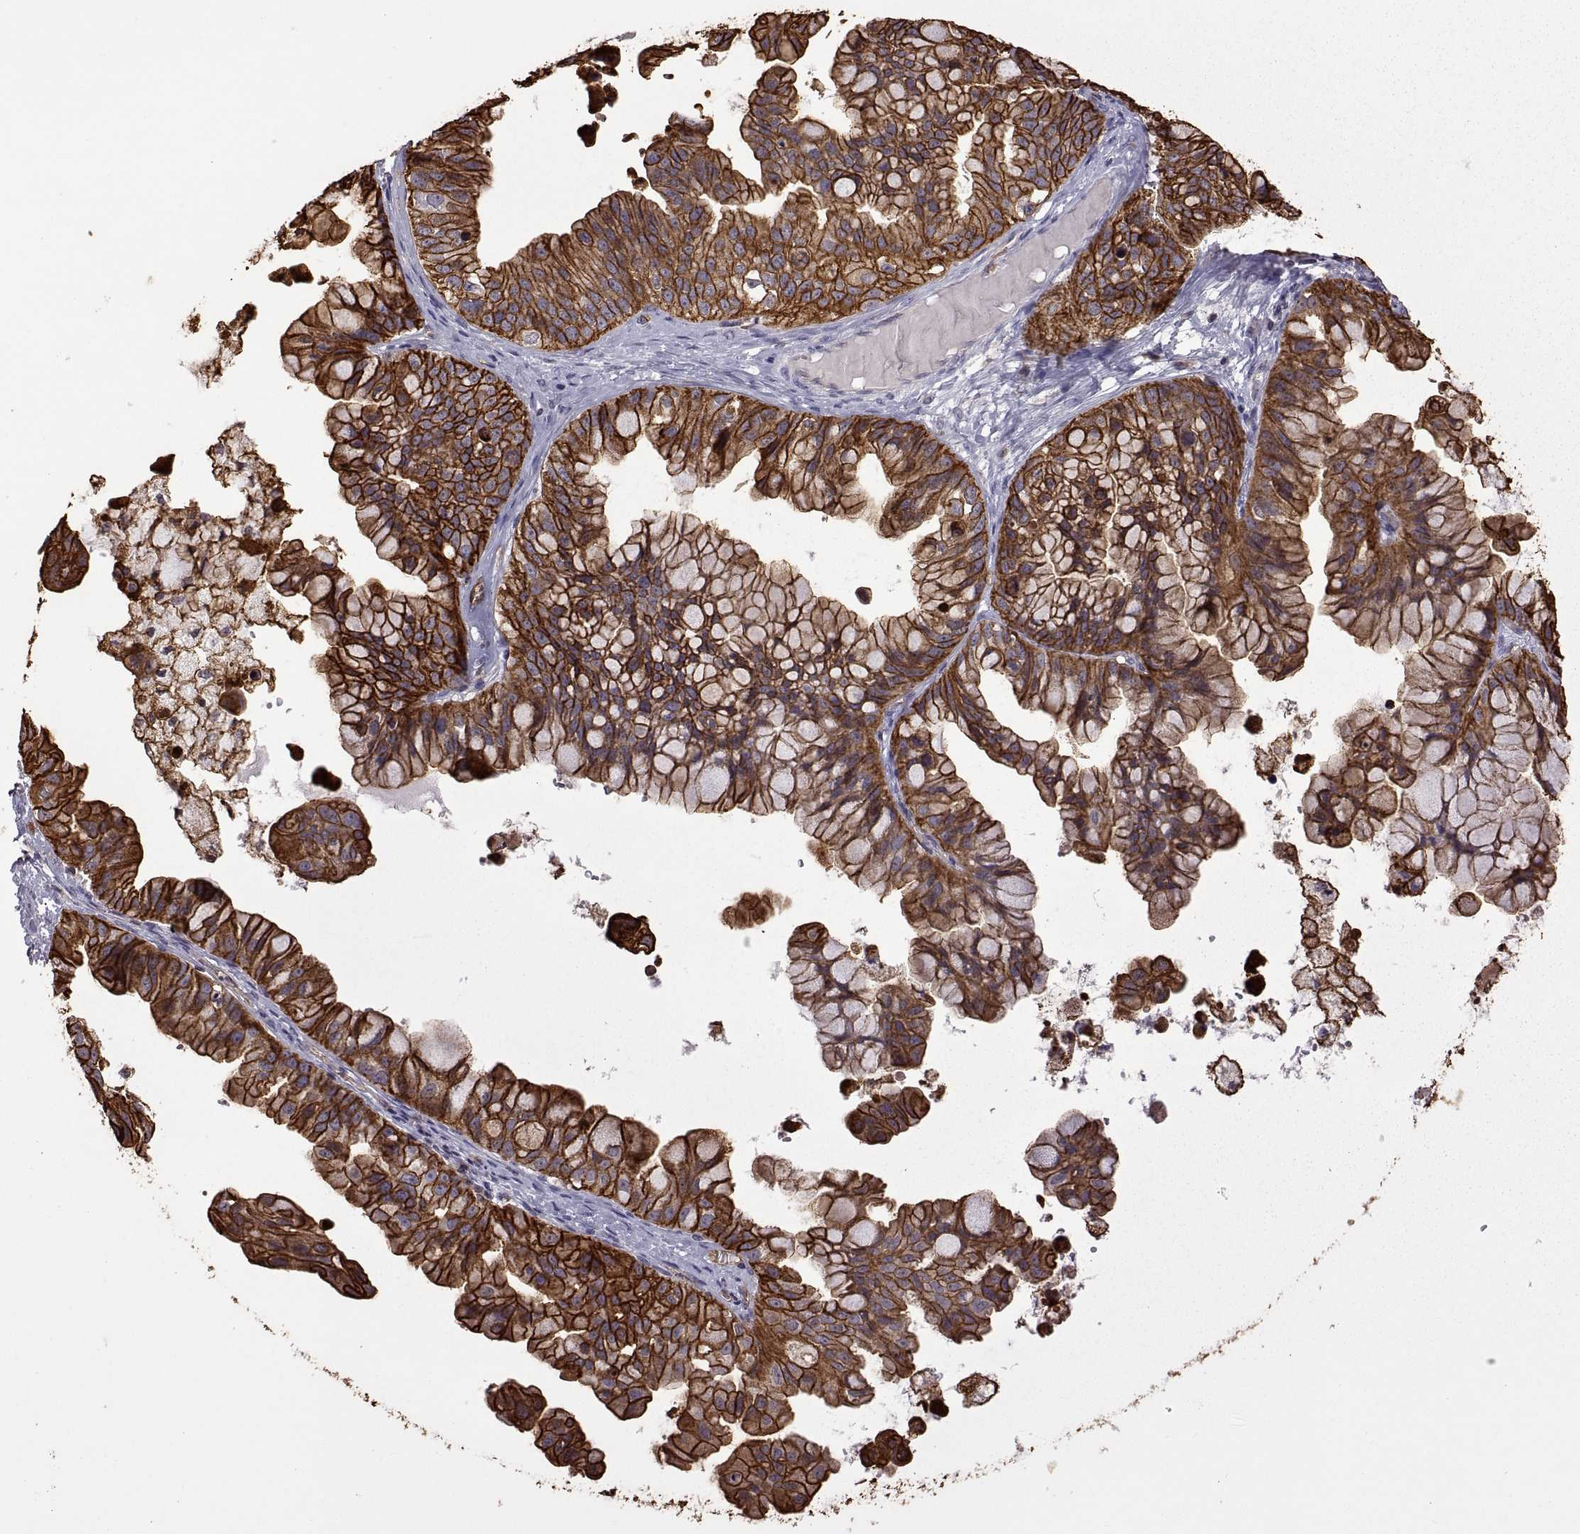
{"staining": {"intensity": "strong", "quantity": ">75%", "location": "cytoplasmic/membranous"}, "tissue": "ovarian cancer", "cell_type": "Tumor cells", "image_type": "cancer", "snomed": [{"axis": "morphology", "description": "Cystadenocarcinoma, mucinous, NOS"}, {"axis": "topography", "description": "Ovary"}], "caption": "Immunohistochemistry of human ovarian mucinous cystadenocarcinoma displays high levels of strong cytoplasmic/membranous positivity in about >75% of tumor cells.", "gene": "S100A10", "patient": {"sex": "female", "age": 76}}